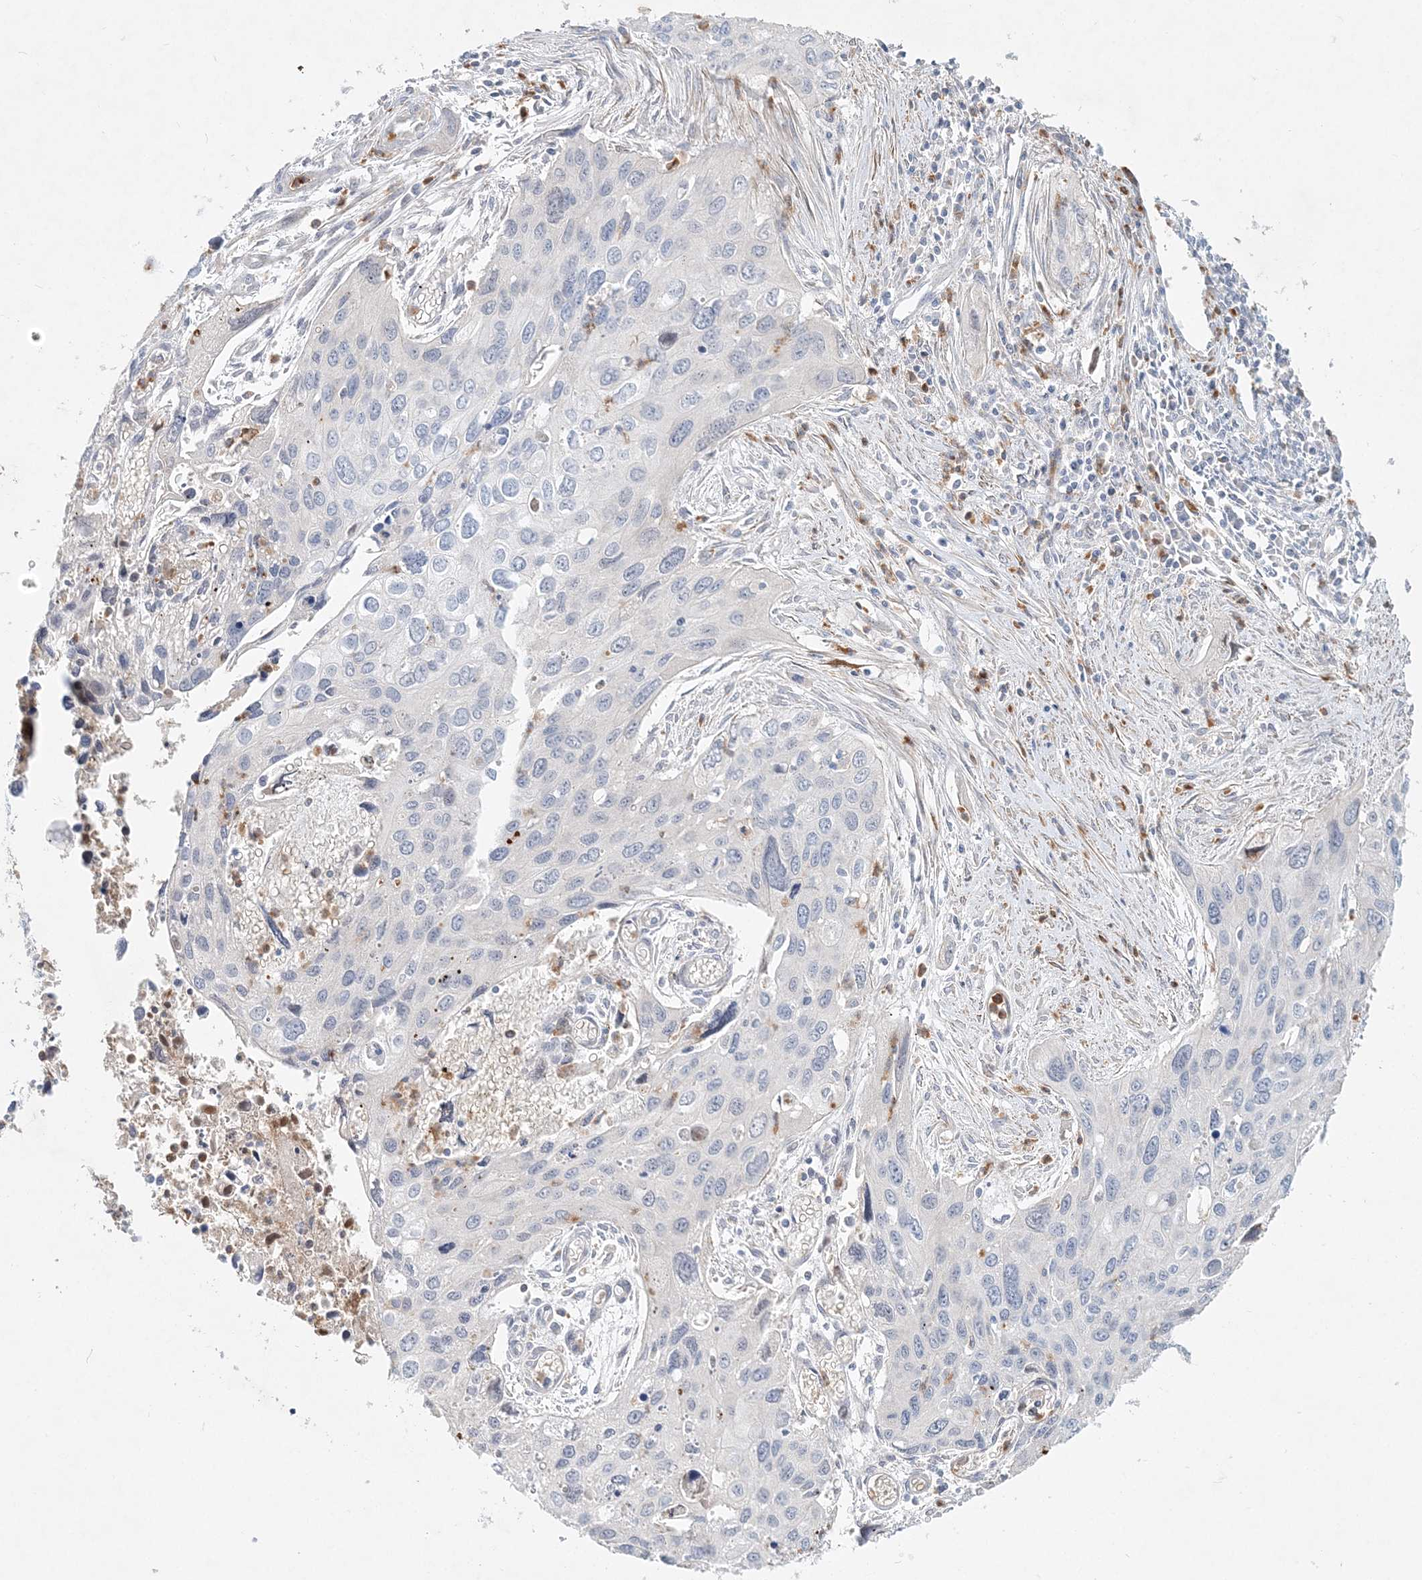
{"staining": {"intensity": "negative", "quantity": "none", "location": "none"}, "tissue": "cervical cancer", "cell_type": "Tumor cells", "image_type": "cancer", "snomed": [{"axis": "morphology", "description": "Squamous cell carcinoma, NOS"}, {"axis": "topography", "description": "Cervix"}], "caption": "An immunohistochemistry micrograph of cervical cancer is shown. There is no staining in tumor cells of cervical cancer.", "gene": "DNAH5", "patient": {"sex": "female", "age": 55}}